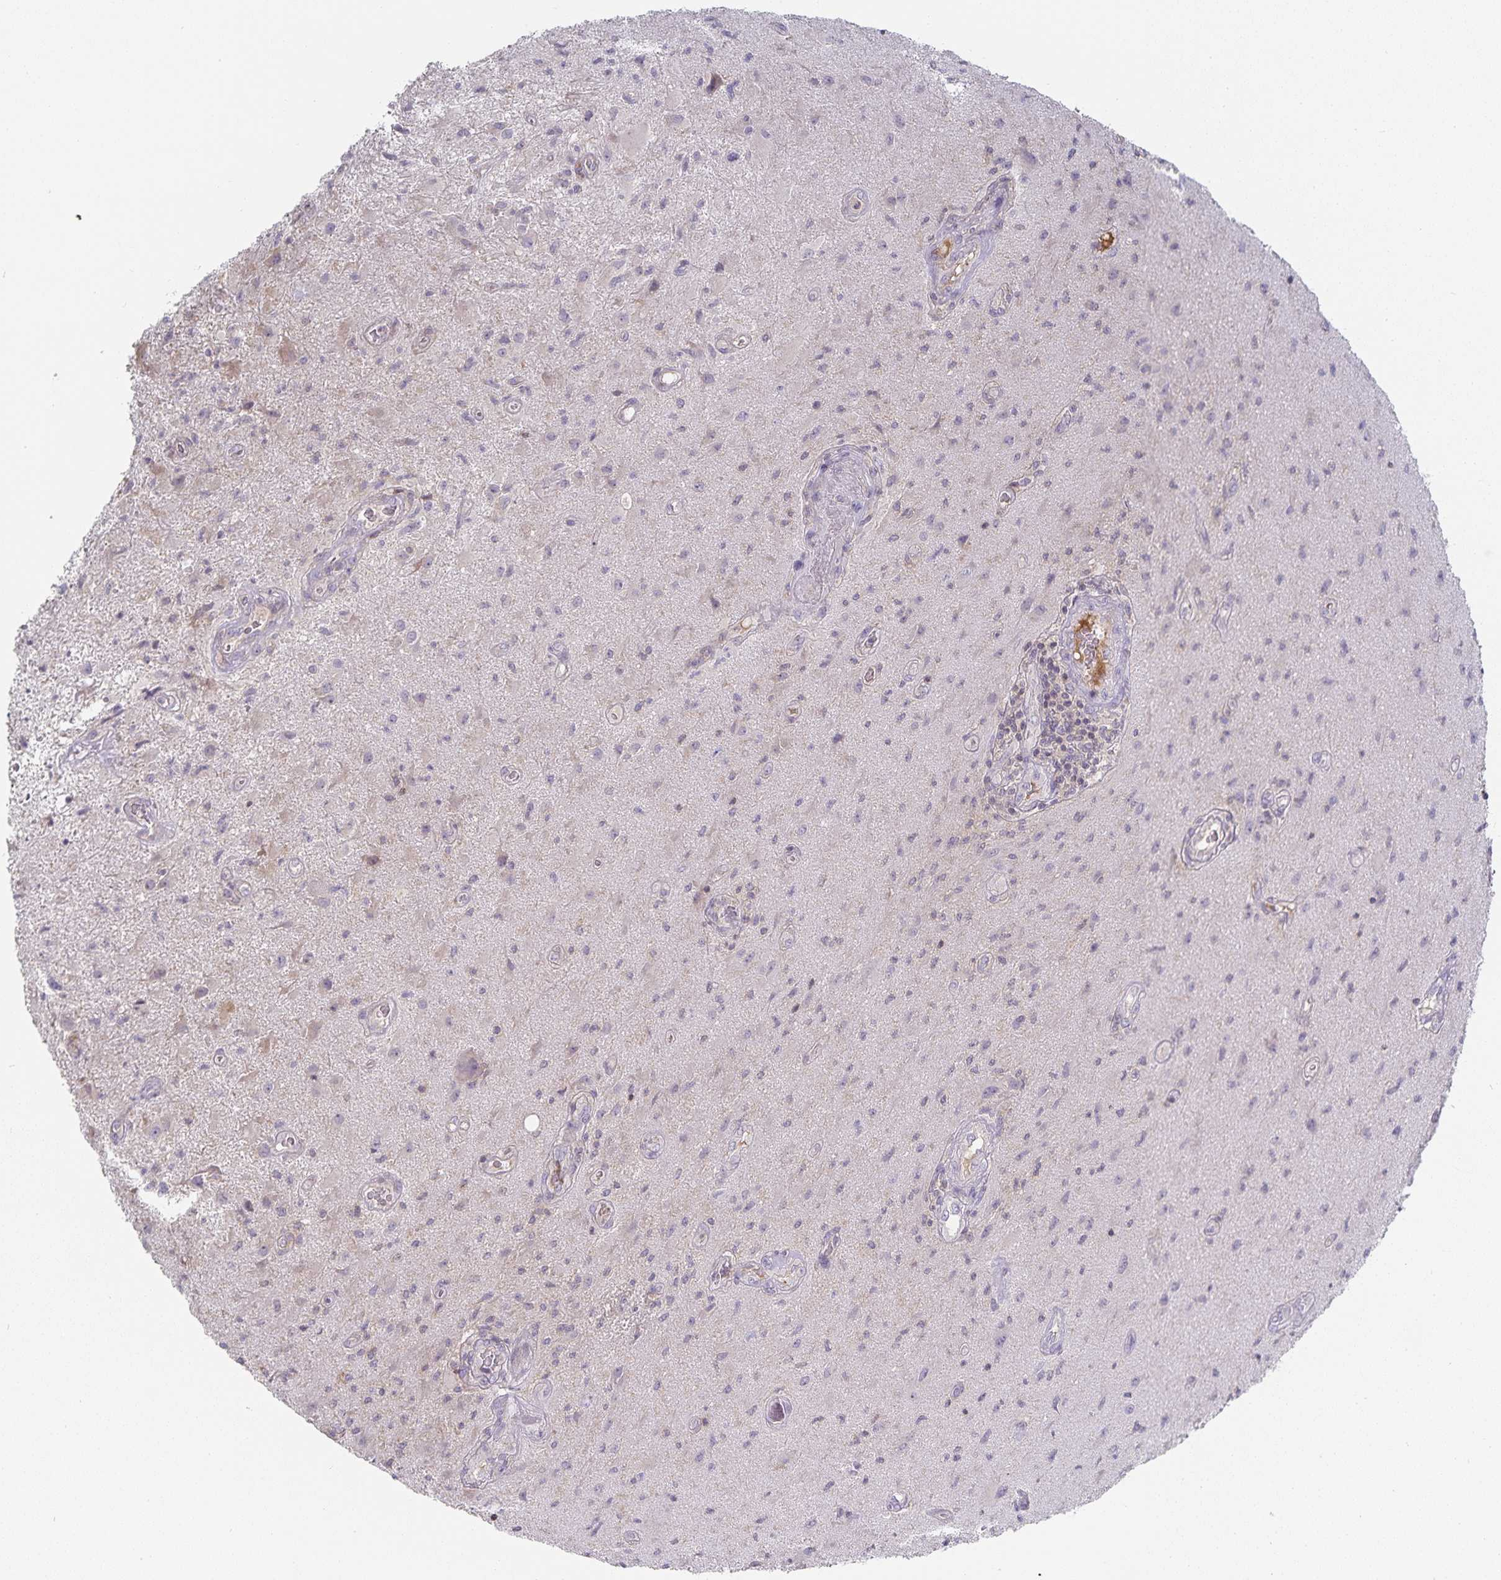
{"staining": {"intensity": "negative", "quantity": "none", "location": "none"}, "tissue": "glioma", "cell_type": "Tumor cells", "image_type": "cancer", "snomed": [{"axis": "morphology", "description": "Glioma, malignant, High grade"}, {"axis": "topography", "description": "Brain"}], "caption": "There is no significant positivity in tumor cells of glioma.", "gene": "GATA3", "patient": {"sex": "male", "age": 67}}